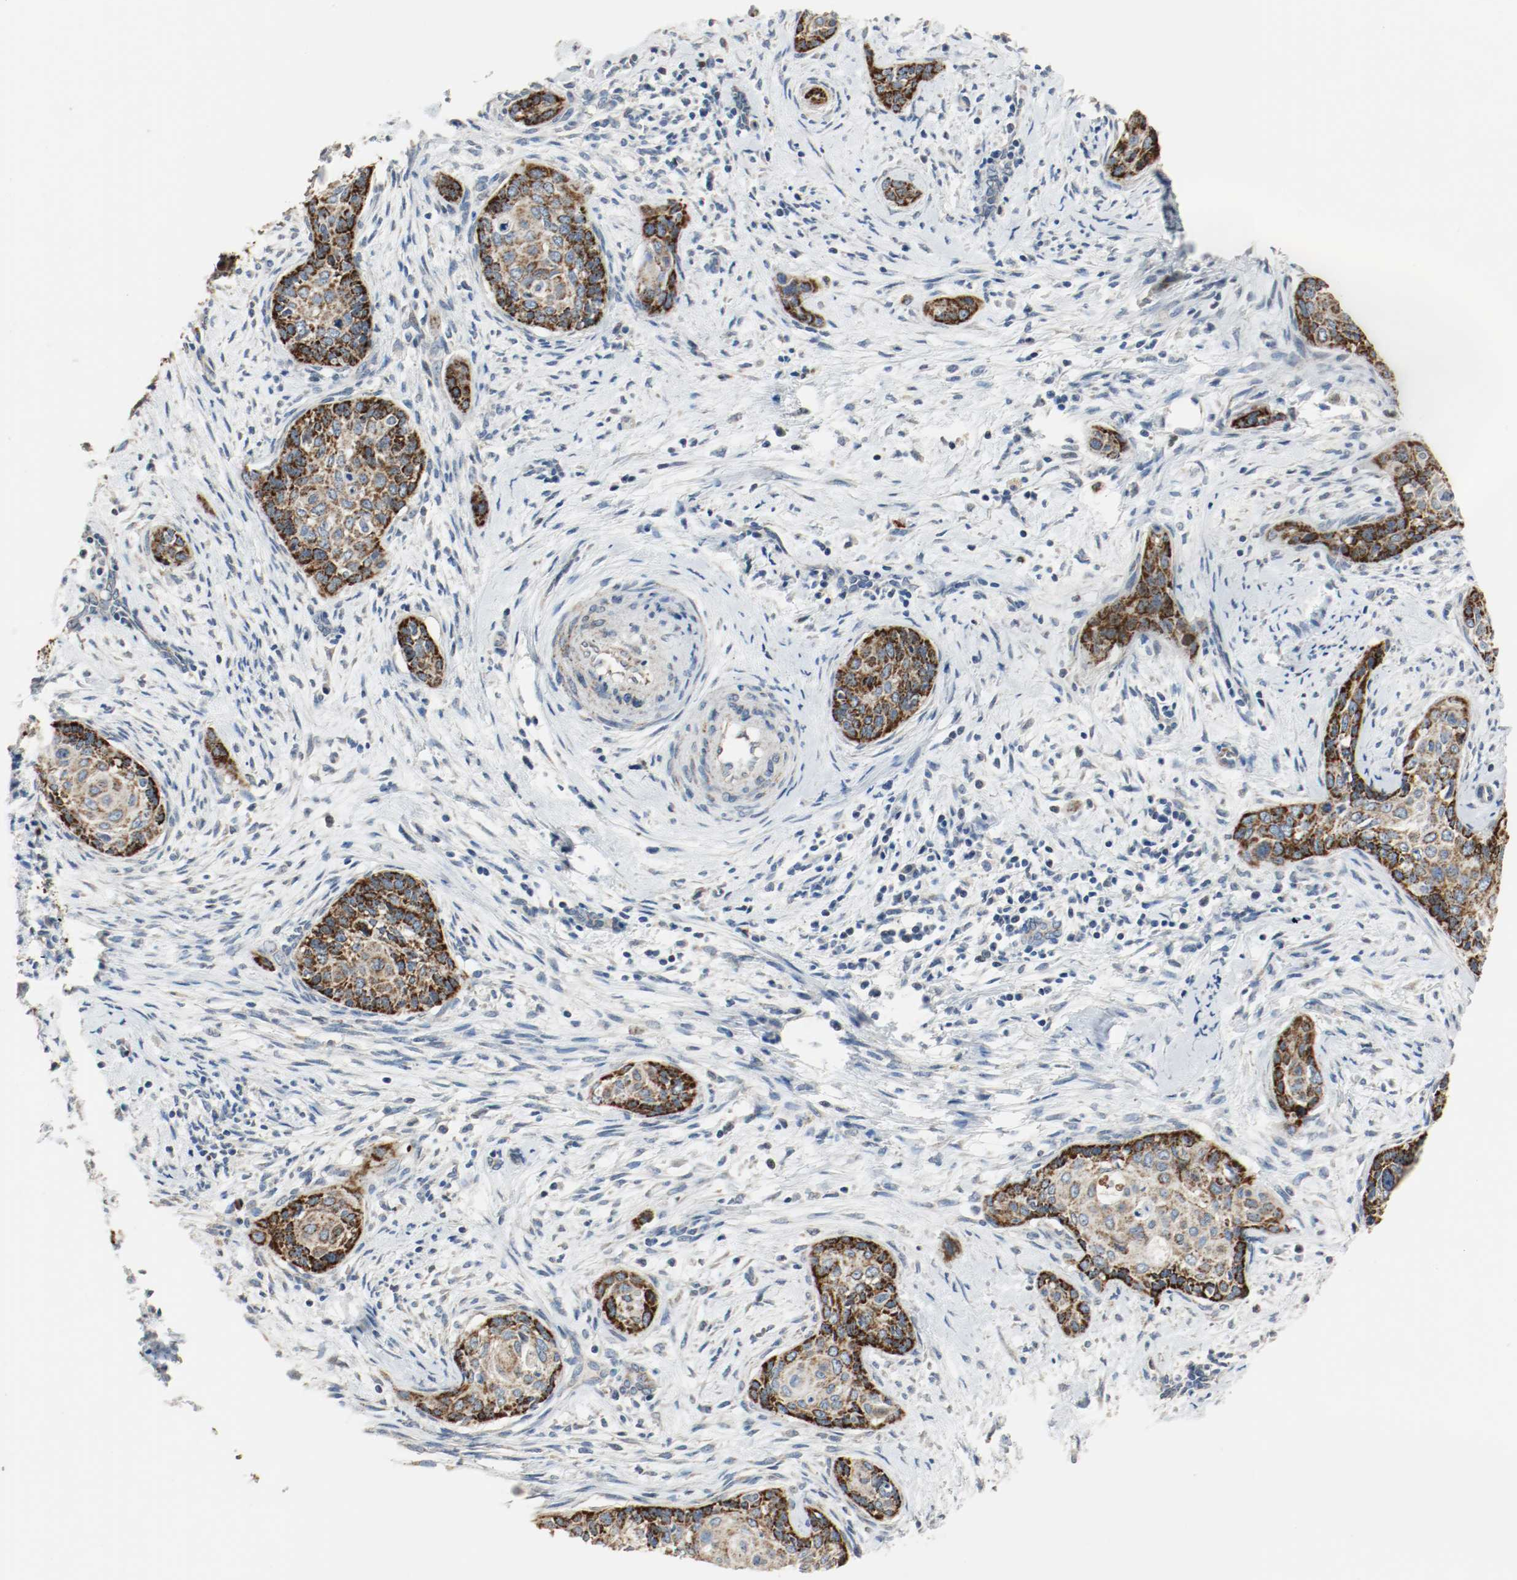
{"staining": {"intensity": "strong", "quantity": ">75%", "location": "cytoplasmic/membranous"}, "tissue": "cervical cancer", "cell_type": "Tumor cells", "image_type": "cancer", "snomed": [{"axis": "morphology", "description": "Squamous cell carcinoma, NOS"}, {"axis": "topography", "description": "Cervix"}], "caption": "The histopathology image reveals staining of cervical cancer (squamous cell carcinoma), revealing strong cytoplasmic/membranous protein staining (brown color) within tumor cells. Nuclei are stained in blue.", "gene": "ALDH4A1", "patient": {"sex": "female", "age": 33}}